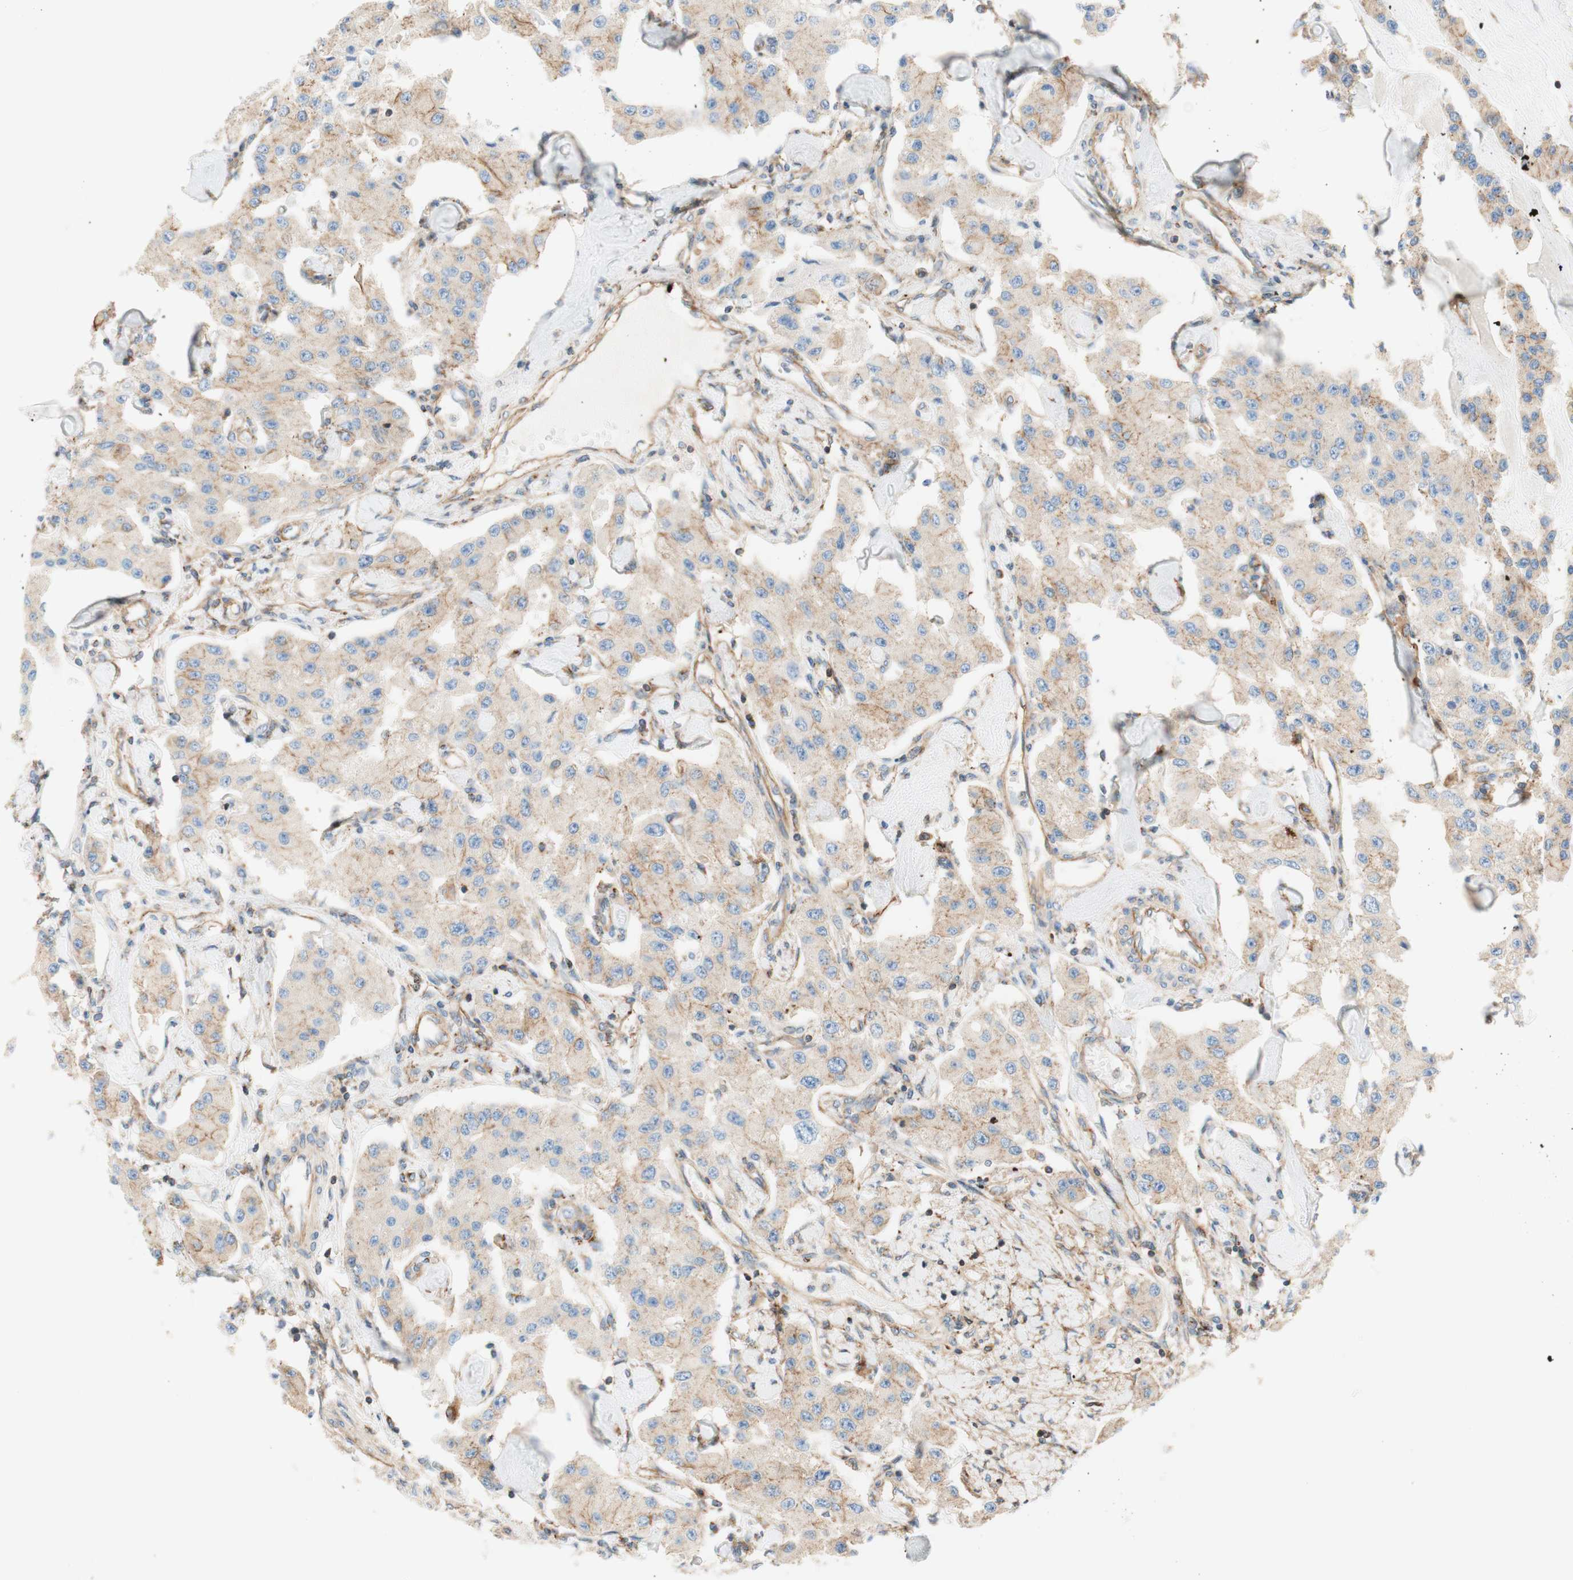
{"staining": {"intensity": "weak", "quantity": ">75%", "location": "cytoplasmic/membranous"}, "tissue": "carcinoid", "cell_type": "Tumor cells", "image_type": "cancer", "snomed": [{"axis": "morphology", "description": "Carcinoid, malignant, NOS"}, {"axis": "topography", "description": "Pancreas"}], "caption": "Carcinoid stained for a protein demonstrates weak cytoplasmic/membranous positivity in tumor cells. (brown staining indicates protein expression, while blue staining denotes nuclei).", "gene": "VPS26A", "patient": {"sex": "male", "age": 41}}